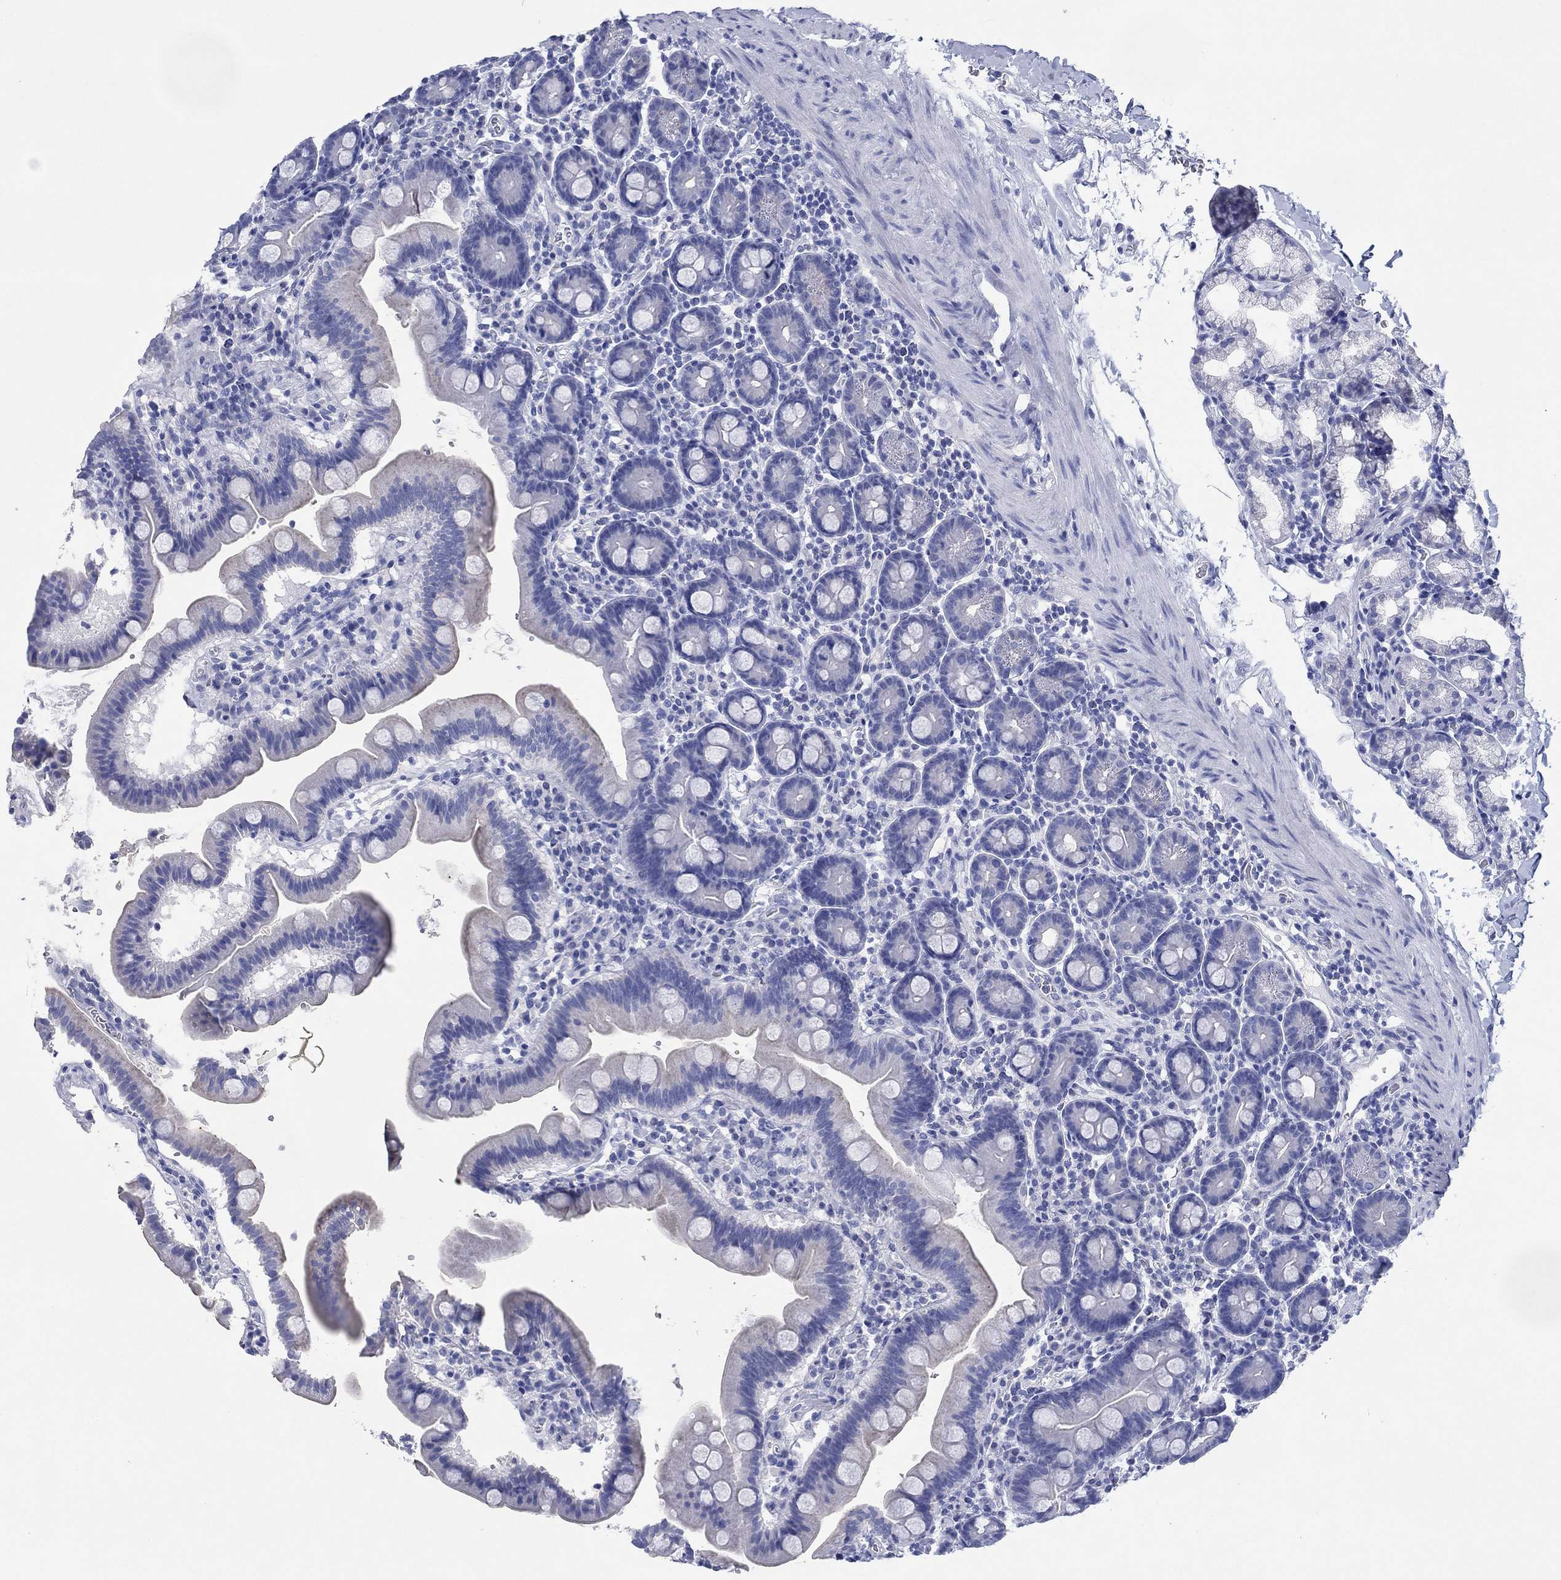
{"staining": {"intensity": "negative", "quantity": "none", "location": "none"}, "tissue": "duodenum", "cell_type": "Glandular cells", "image_type": "normal", "snomed": [{"axis": "morphology", "description": "Normal tissue, NOS"}, {"axis": "topography", "description": "Duodenum"}], "caption": "Image shows no significant protein expression in glandular cells of benign duodenum. The staining is performed using DAB (3,3'-diaminobenzidine) brown chromogen with nuclei counter-stained in using hematoxylin.", "gene": "HCRT", "patient": {"sex": "male", "age": 59}}